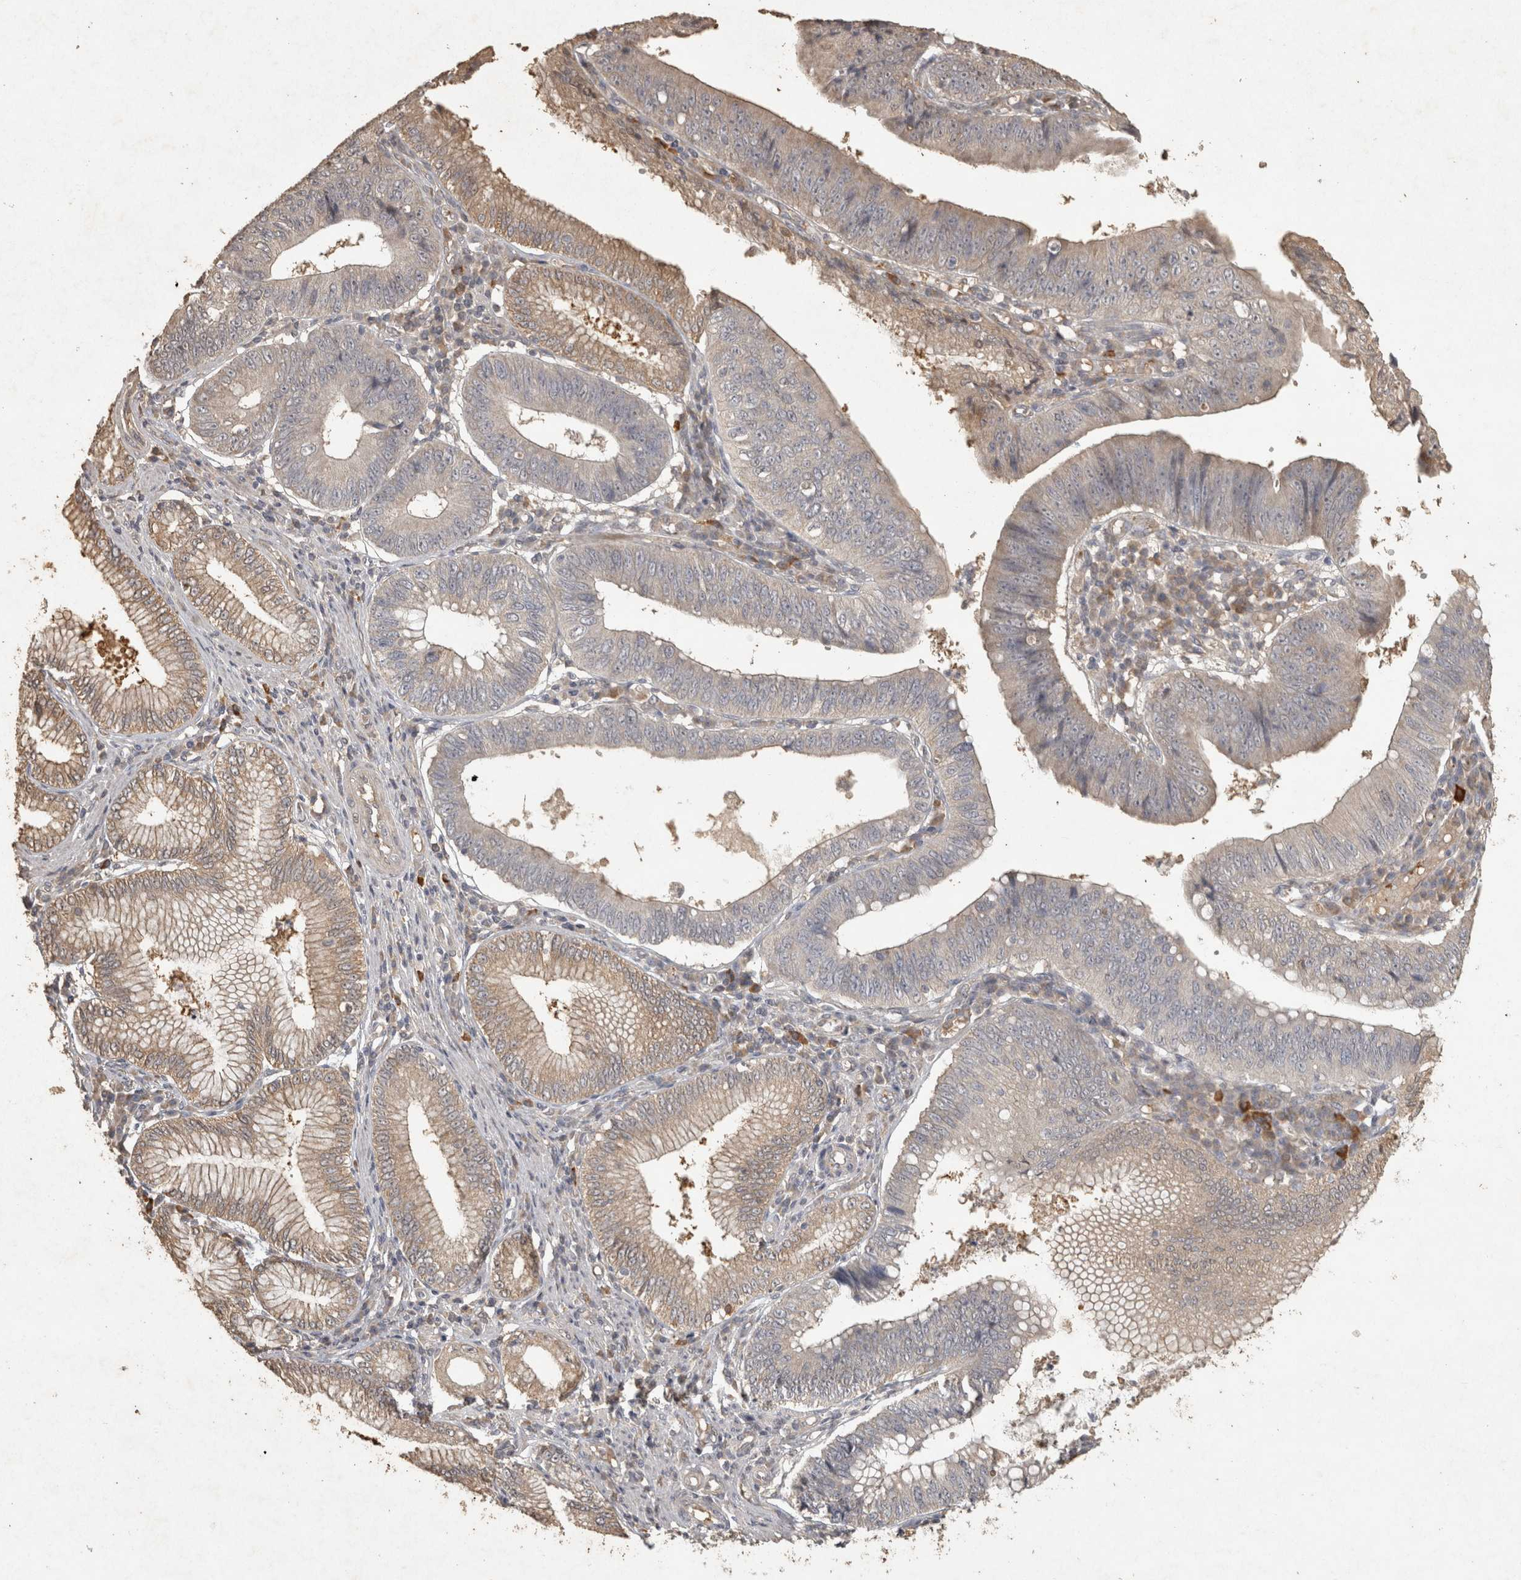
{"staining": {"intensity": "weak", "quantity": "25%-75%", "location": "cytoplasmic/membranous"}, "tissue": "stomach cancer", "cell_type": "Tumor cells", "image_type": "cancer", "snomed": [{"axis": "morphology", "description": "Adenocarcinoma, NOS"}, {"axis": "topography", "description": "Stomach"}], "caption": "Weak cytoplasmic/membranous protein staining is identified in about 25%-75% of tumor cells in stomach adenocarcinoma. Immunohistochemistry stains the protein of interest in brown and the nuclei are stained blue.", "gene": "OSTN", "patient": {"sex": "male", "age": 59}}